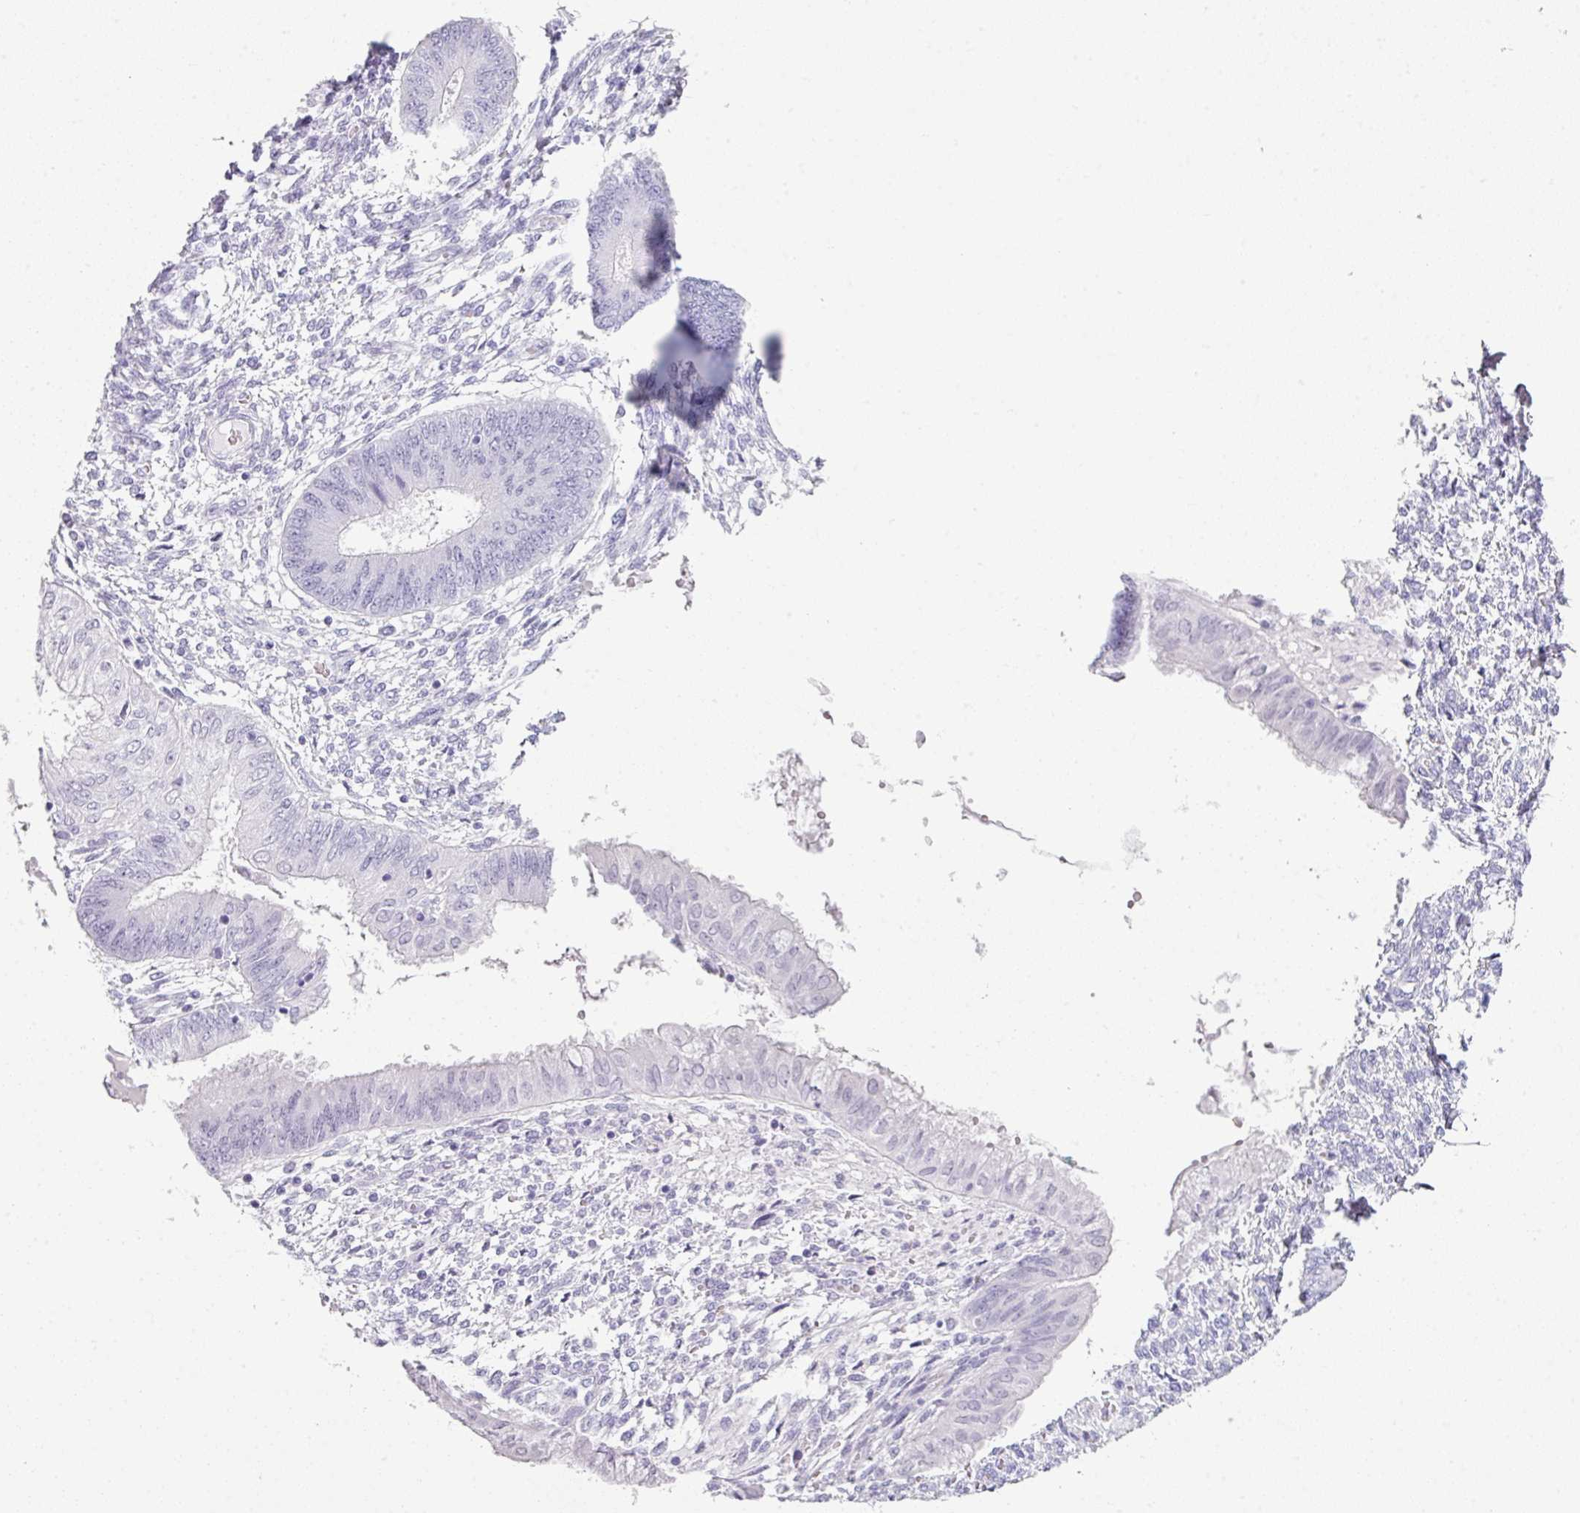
{"staining": {"intensity": "negative", "quantity": "none", "location": "none"}, "tissue": "endometrium", "cell_type": "Cells in endometrial stroma", "image_type": "normal", "snomed": [{"axis": "morphology", "description": "Normal tissue, NOS"}, {"axis": "topography", "description": "Endometrium"}], "caption": "Immunohistochemistry (IHC) of unremarkable endometrium demonstrates no staining in cells in endometrial stroma. (DAB immunohistochemistry (IHC) visualized using brightfield microscopy, high magnification).", "gene": "SCT", "patient": {"sex": "female", "age": 49}}